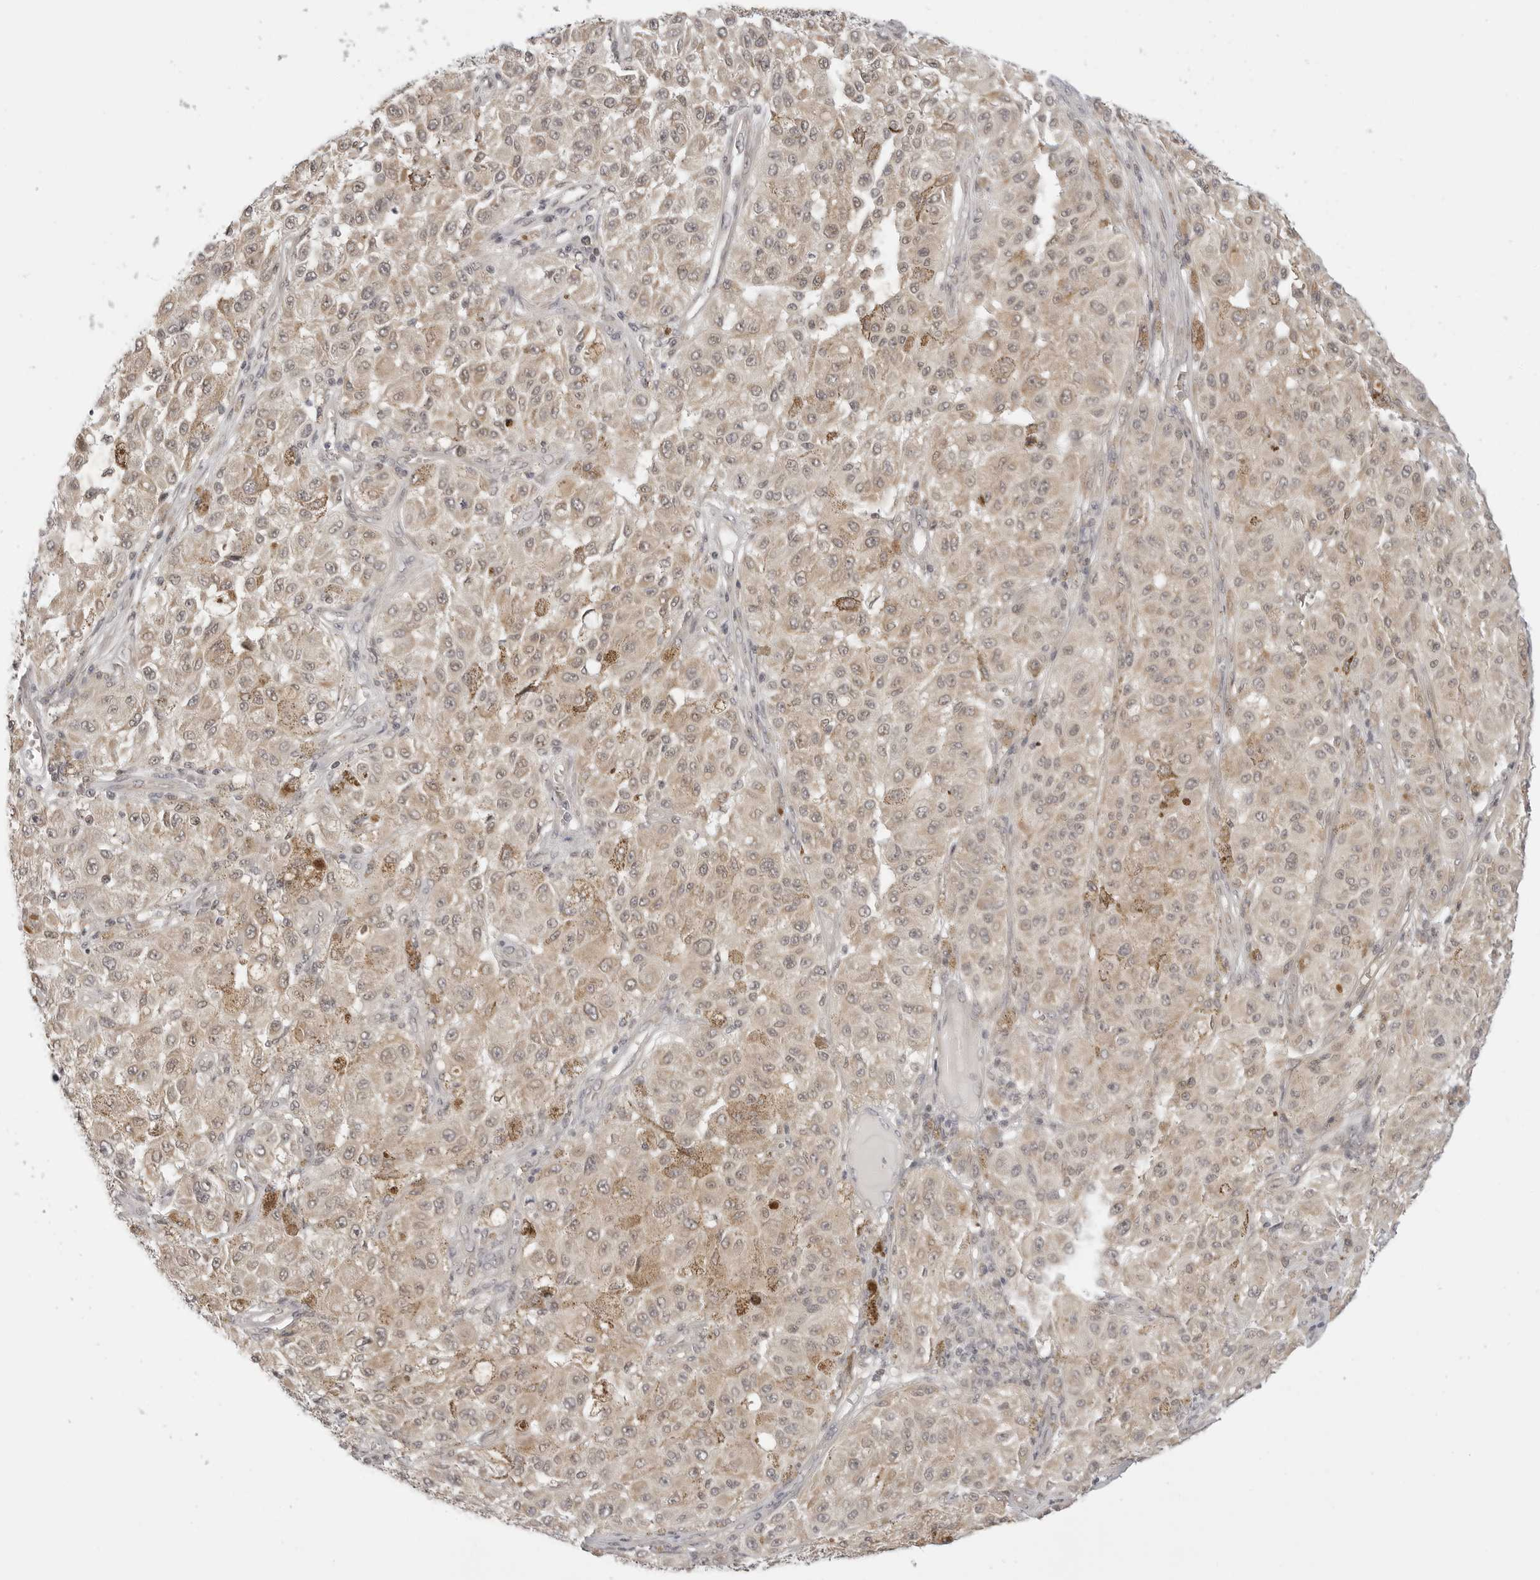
{"staining": {"intensity": "weak", "quantity": ">75%", "location": "cytoplasmic/membranous"}, "tissue": "melanoma", "cell_type": "Tumor cells", "image_type": "cancer", "snomed": [{"axis": "morphology", "description": "Malignant melanoma, NOS"}, {"axis": "topography", "description": "Skin"}], "caption": "Human melanoma stained for a protein (brown) displays weak cytoplasmic/membranous positive staining in about >75% of tumor cells.", "gene": "TCP1", "patient": {"sex": "female", "age": 64}}